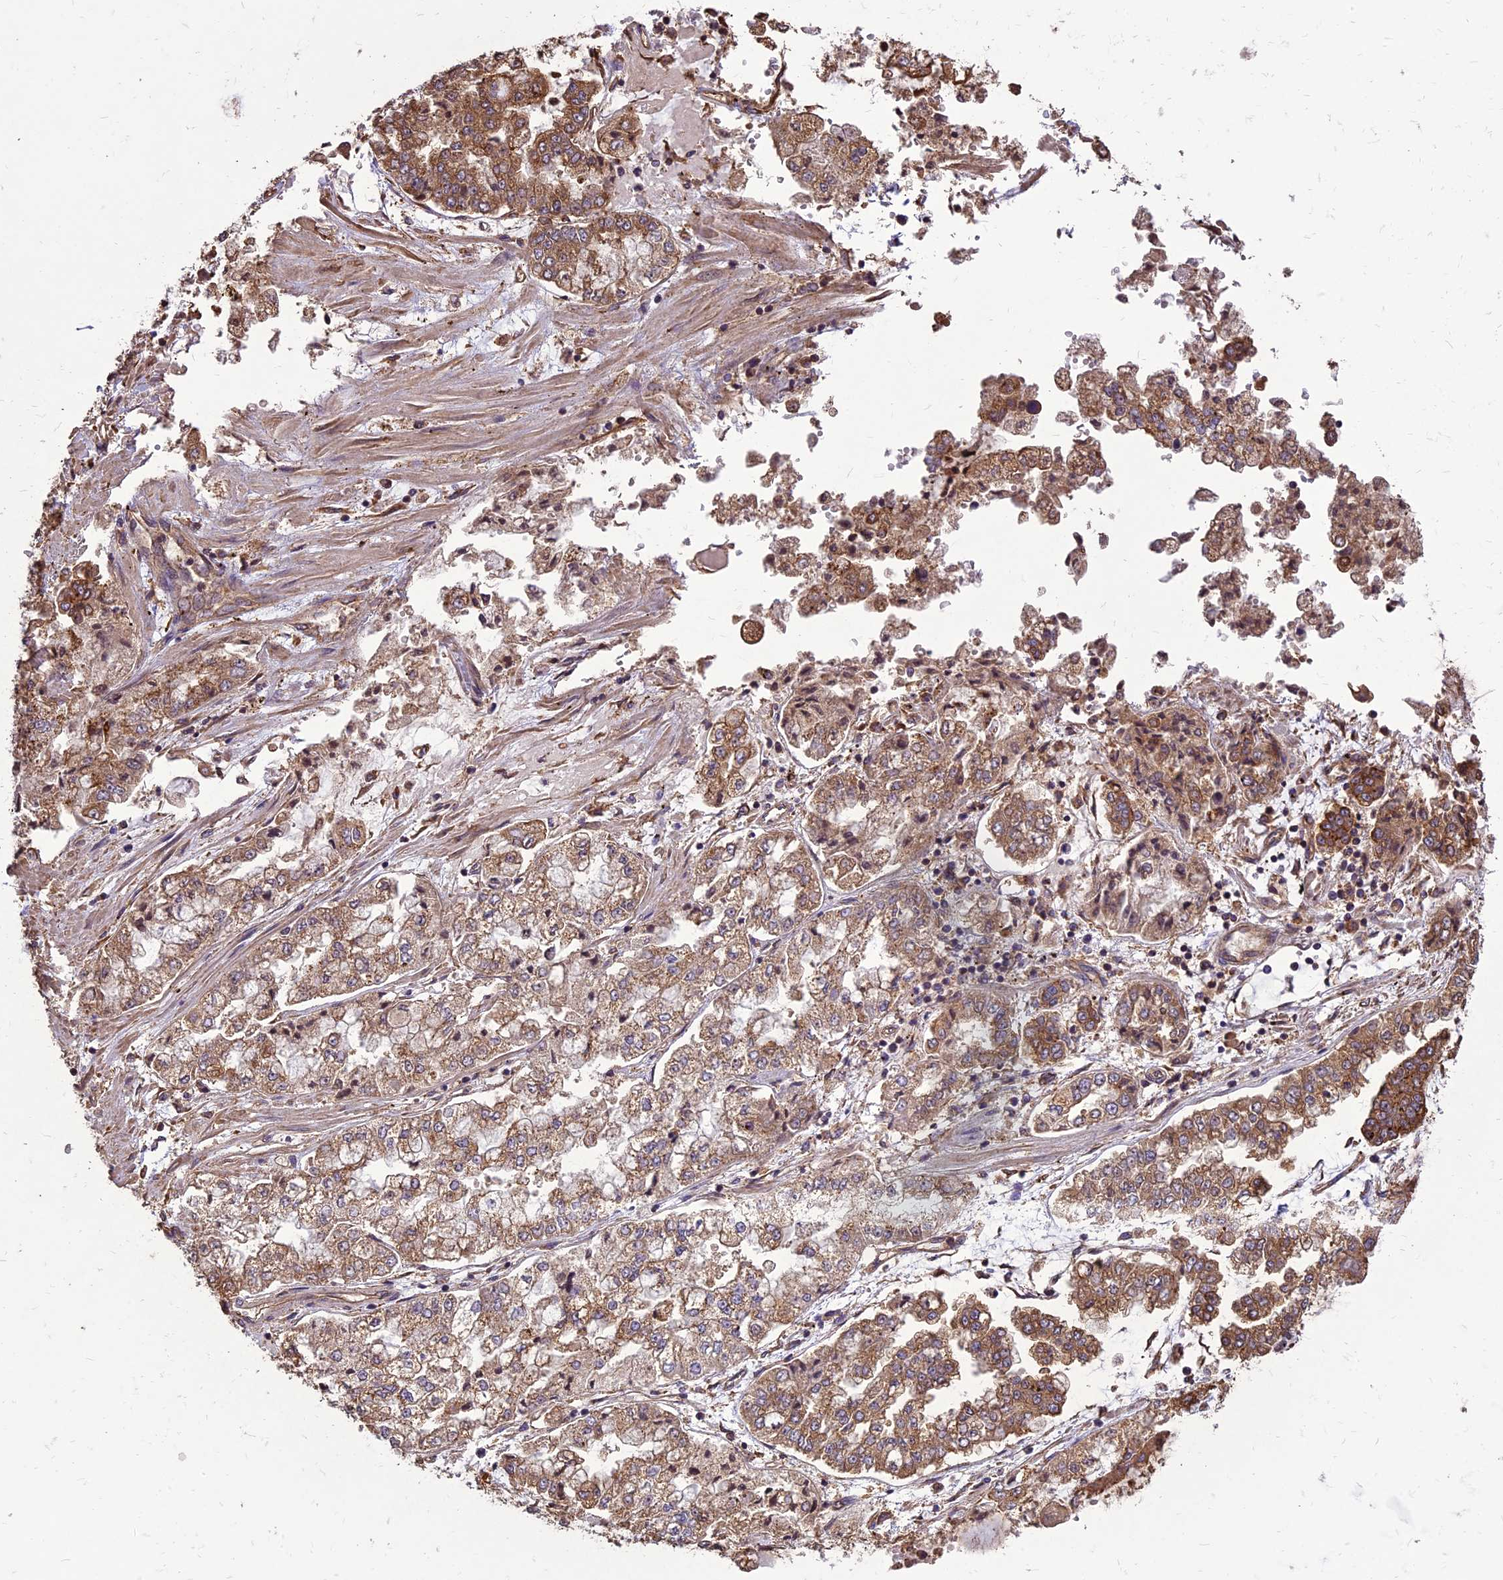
{"staining": {"intensity": "moderate", "quantity": ">75%", "location": "cytoplasmic/membranous"}, "tissue": "stomach cancer", "cell_type": "Tumor cells", "image_type": "cancer", "snomed": [{"axis": "morphology", "description": "Adenocarcinoma, NOS"}, {"axis": "topography", "description": "Stomach"}], "caption": "Tumor cells display medium levels of moderate cytoplasmic/membranous expression in approximately >75% of cells in stomach adenocarcinoma.", "gene": "CHMP2A", "patient": {"sex": "male", "age": 76}}